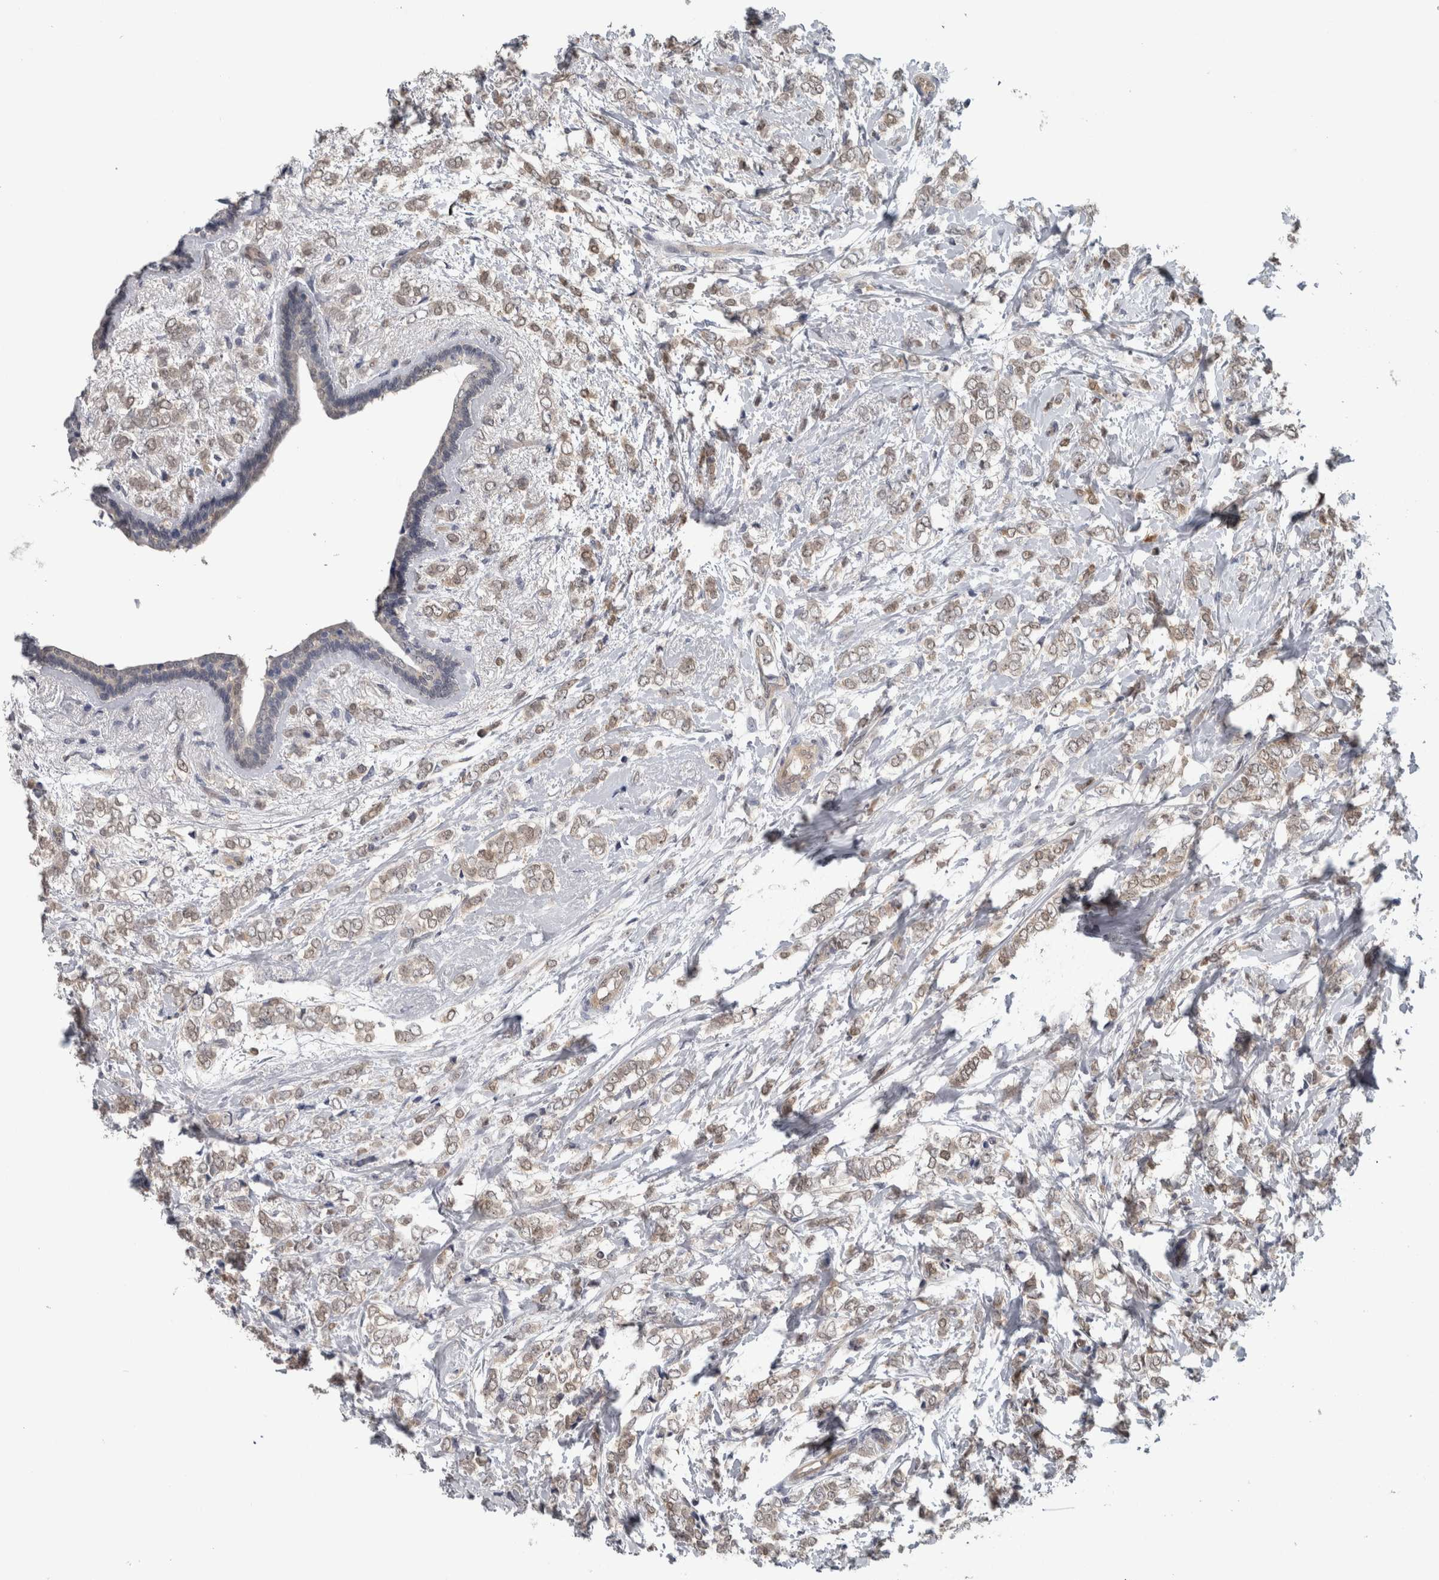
{"staining": {"intensity": "weak", "quantity": "25%-75%", "location": "cytoplasmic/membranous"}, "tissue": "breast cancer", "cell_type": "Tumor cells", "image_type": "cancer", "snomed": [{"axis": "morphology", "description": "Normal tissue, NOS"}, {"axis": "morphology", "description": "Lobular carcinoma"}, {"axis": "topography", "description": "Breast"}], "caption": "Tumor cells reveal low levels of weak cytoplasmic/membranous positivity in approximately 25%-75% of cells in human breast cancer (lobular carcinoma).", "gene": "NAPRT", "patient": {"sex": "female", "age": 47}}